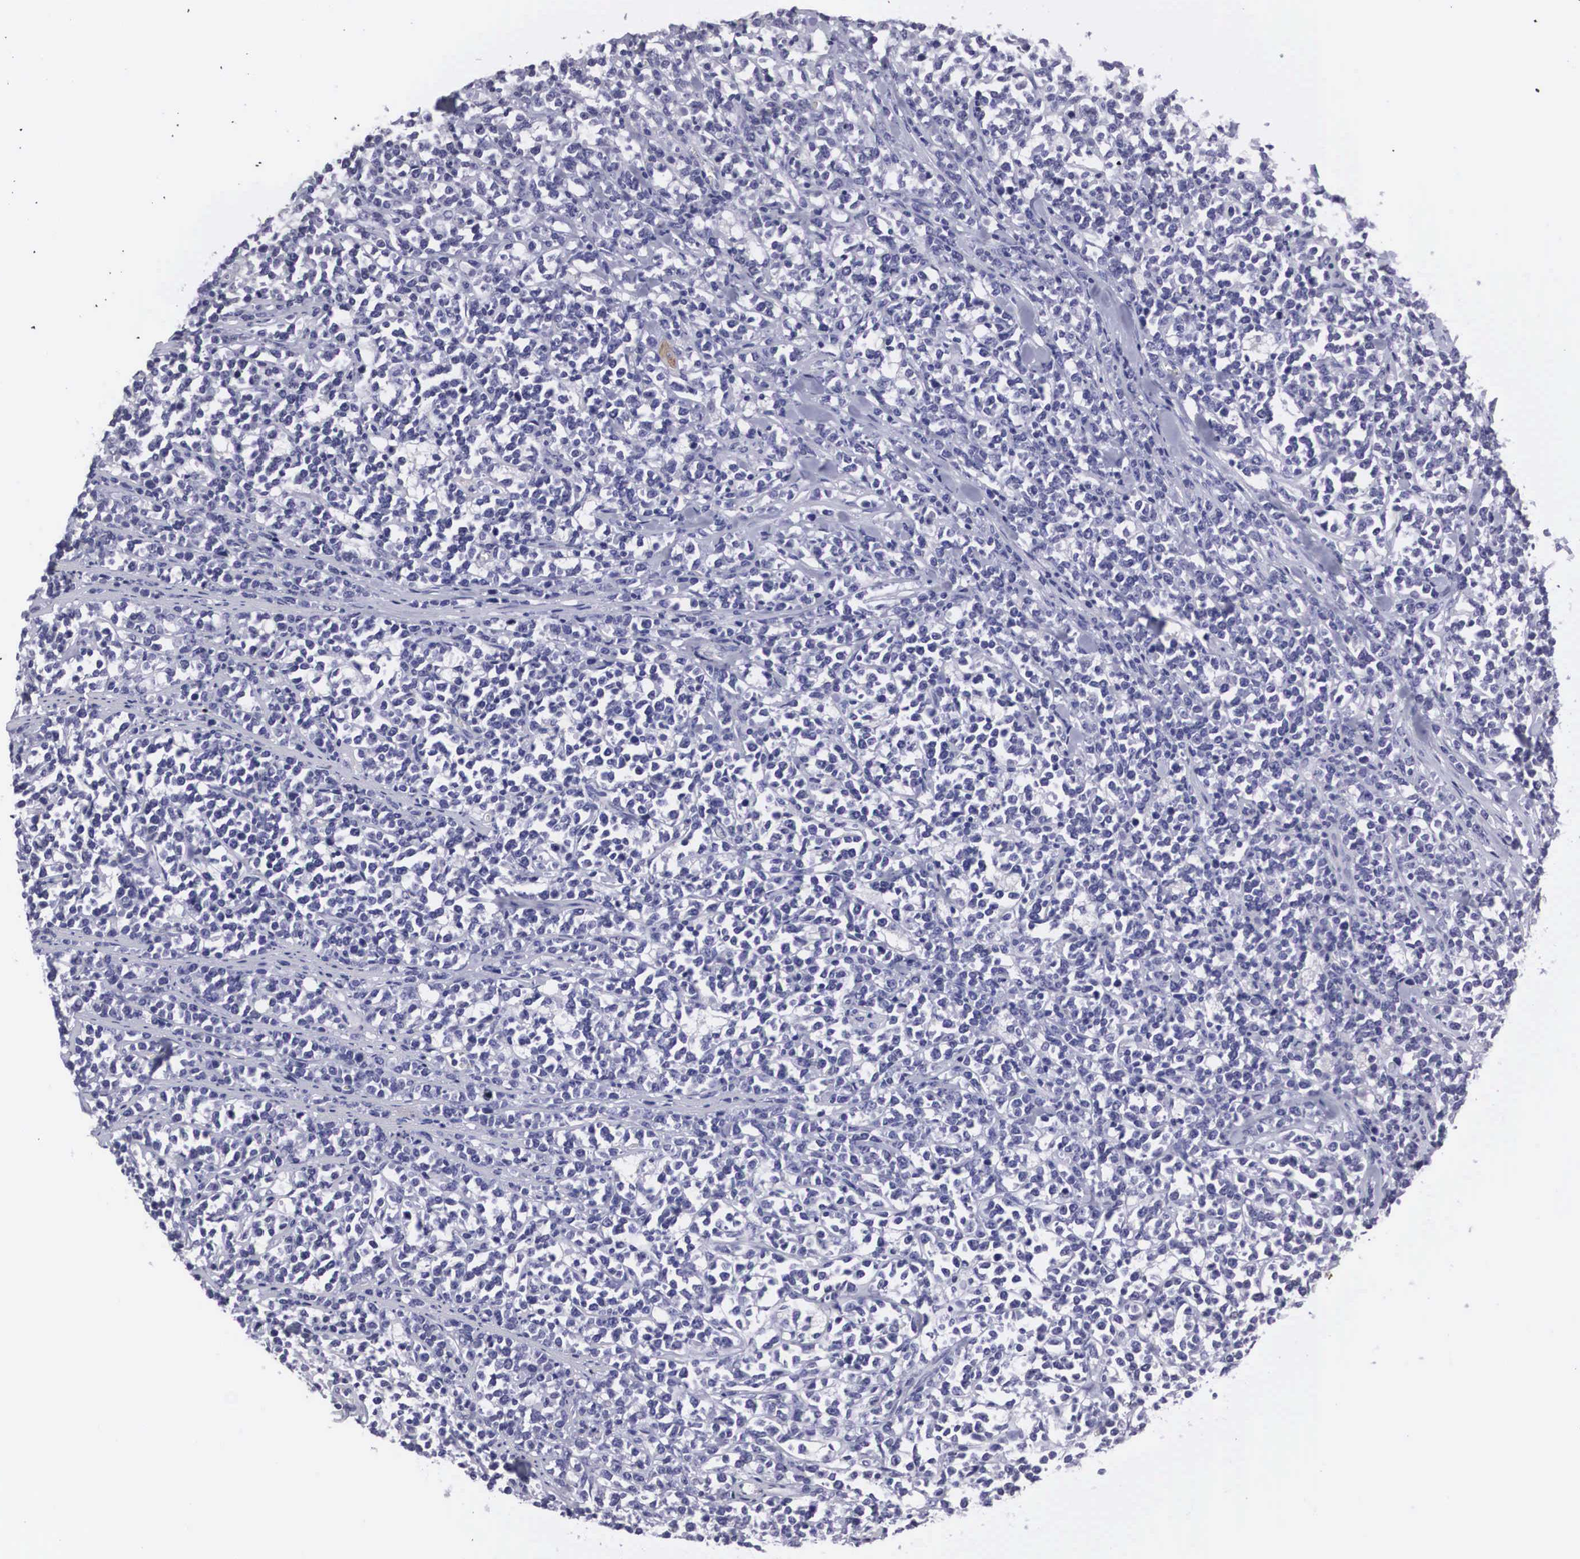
{"staining": {"intensity": "negative", "quantity": "none", "location": "none"}, "tissue": "lymphoma", "cell_type": "Tumor cells", "image_type": "cancer", "snomed": [{"axis": "morphology", "description": "Malignant lymphoma, non-Hodgkin's type, High grade"}, {"axis": "topography", "description": "Small intestine"}, {"axis": "topography", "description": "Colon"}], "caption": "High magnification brightfield microscopy of lymphoma stained with DAB (3,3'-diaminobenzidine) (brown) and counterstained with hematoxylin (blue): tumor cells show no significant positivity.", "gene": "ARMCX3", "patient": {"sex": "male", "age": 8}}